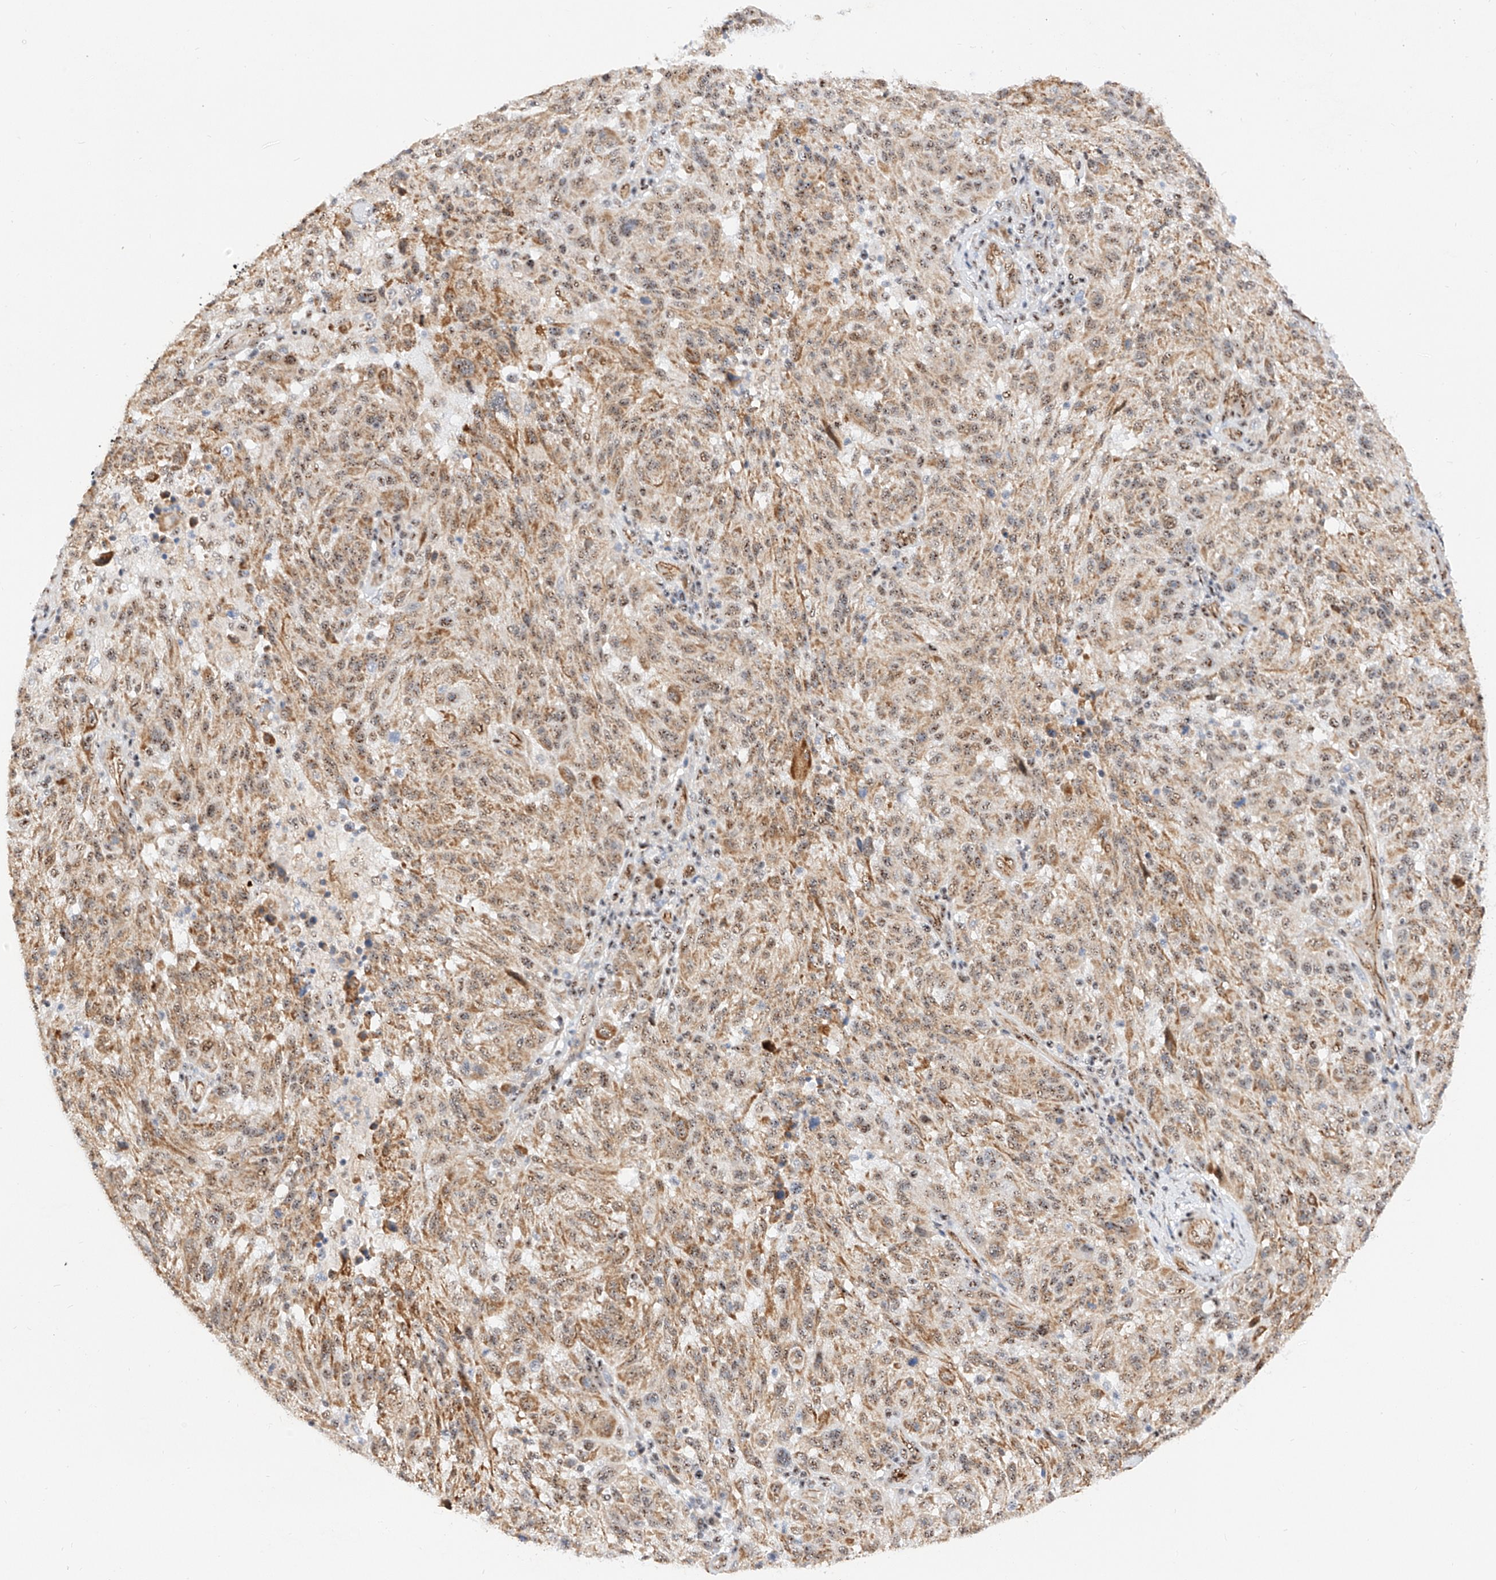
{"staining": {"intensity": "moderate", "quantity": ">75%", "location": "cytoplasmic/membranous,nuclear"}, "tissue": "melanoma", "cell_type": "Tumor cells", "image_type": "cancer", "snomed": [{"axis": "morphology", "description": "Malignant melanoma, NOS"}, {"axis": "topography", "description": "Skin"}], "caption": "Immunohistochemical staining of malignant melanoma demonstrates medium levels of moderate cytoplasmic/membranous and nuclear expression in about >75% of tumor cells.", "gene": "ATXN7L2", "patient": {"sex": "male", "age": 53}}